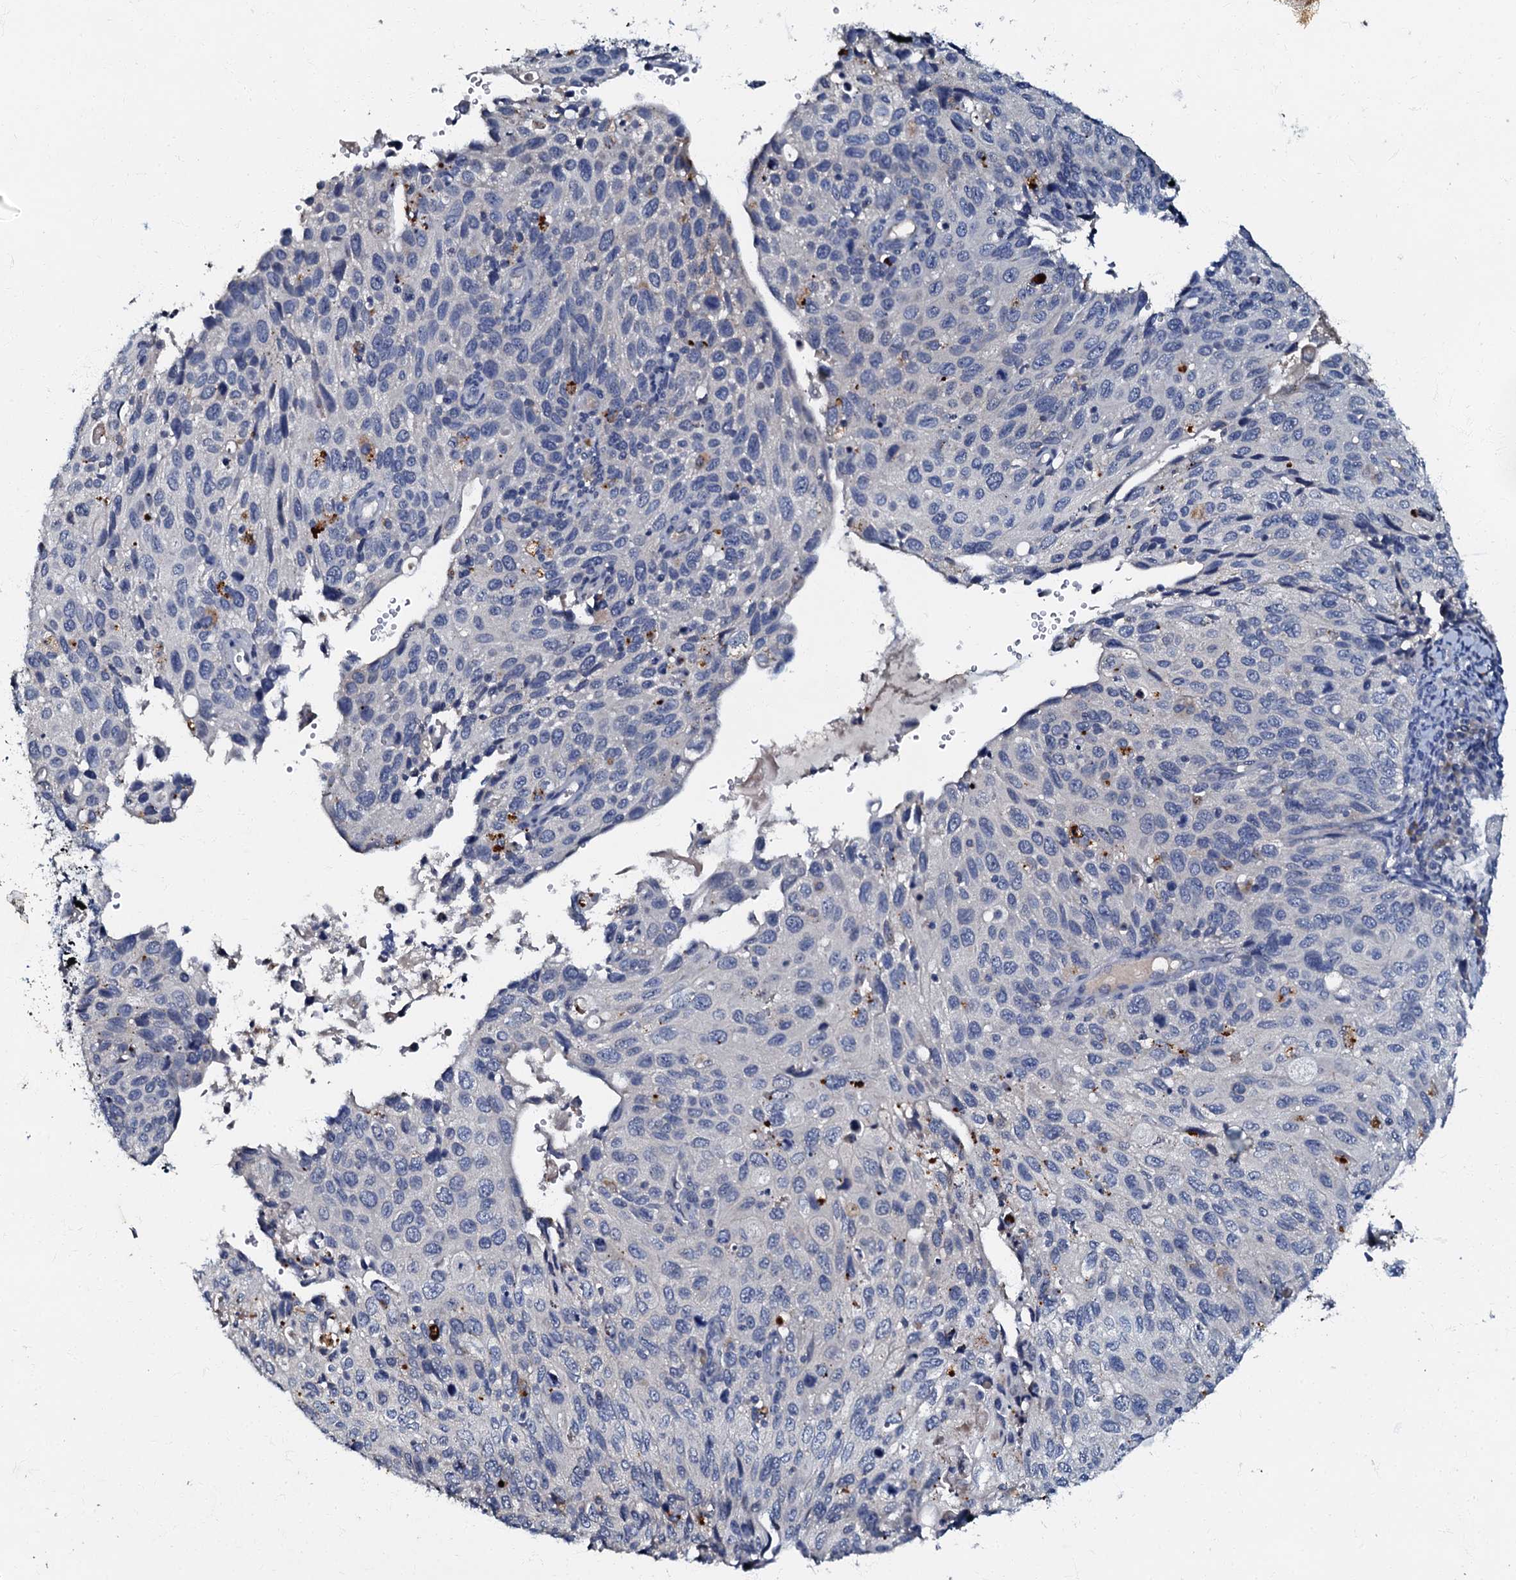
{"staining": {"intensity": "negative", "quantity": "none", "location": "none"}, "tissue": "cervical cancer", "cell_type": "Tumor cells", "image_type": "cancer", "snomed": [{"axis": "morphology", "description": "Squamous cell carcinoma, NOS"}, {"axis": "topography", "description": "Cervix"}], "caption": "Protein analysis of cervical squamous cell carcinoma demonstrates no significant staining in tumor cells.", "gene": "OLAH", "patient": {"sex": "female", "age": 70}}